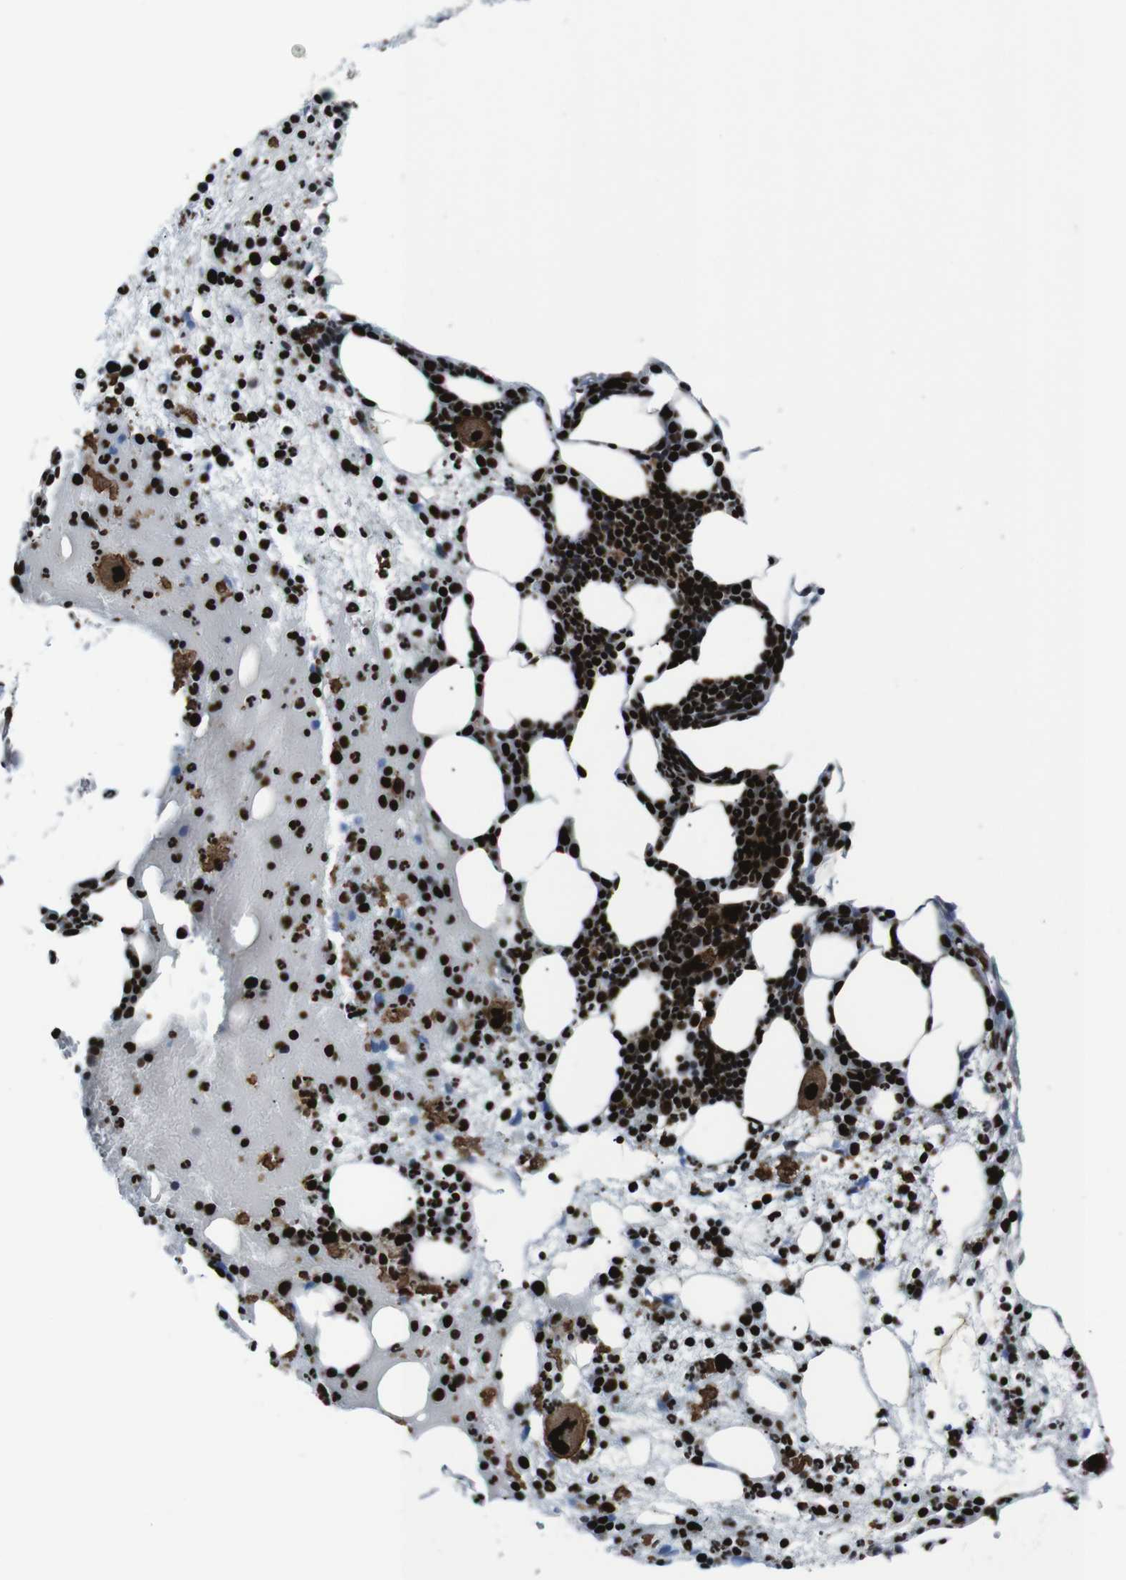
{"staining": {"intensity": "strong", "quantity": ">75%", "location": "cytoplasmic/membranous,nuclear"}, "tissue": "bone marrow", "cell_type": "Hematopoietic cells", "image_type": "normal", "snomed": [{"axis": "morphology", "description": "Normal tissue, NOS"}, {"axis": "morphology", "description": "Inflammation, NOS"}, {"axis": "topography", "description": "Bone marrow"}], "caption": "A high amount of strong cytoplasmic/membranous,nuclear staining is present in about >75% of hematopoietic cells in unremarkable bone marrow.", "gene": "HNRNPU", "patient": {"sex": "female", "age": 79}}